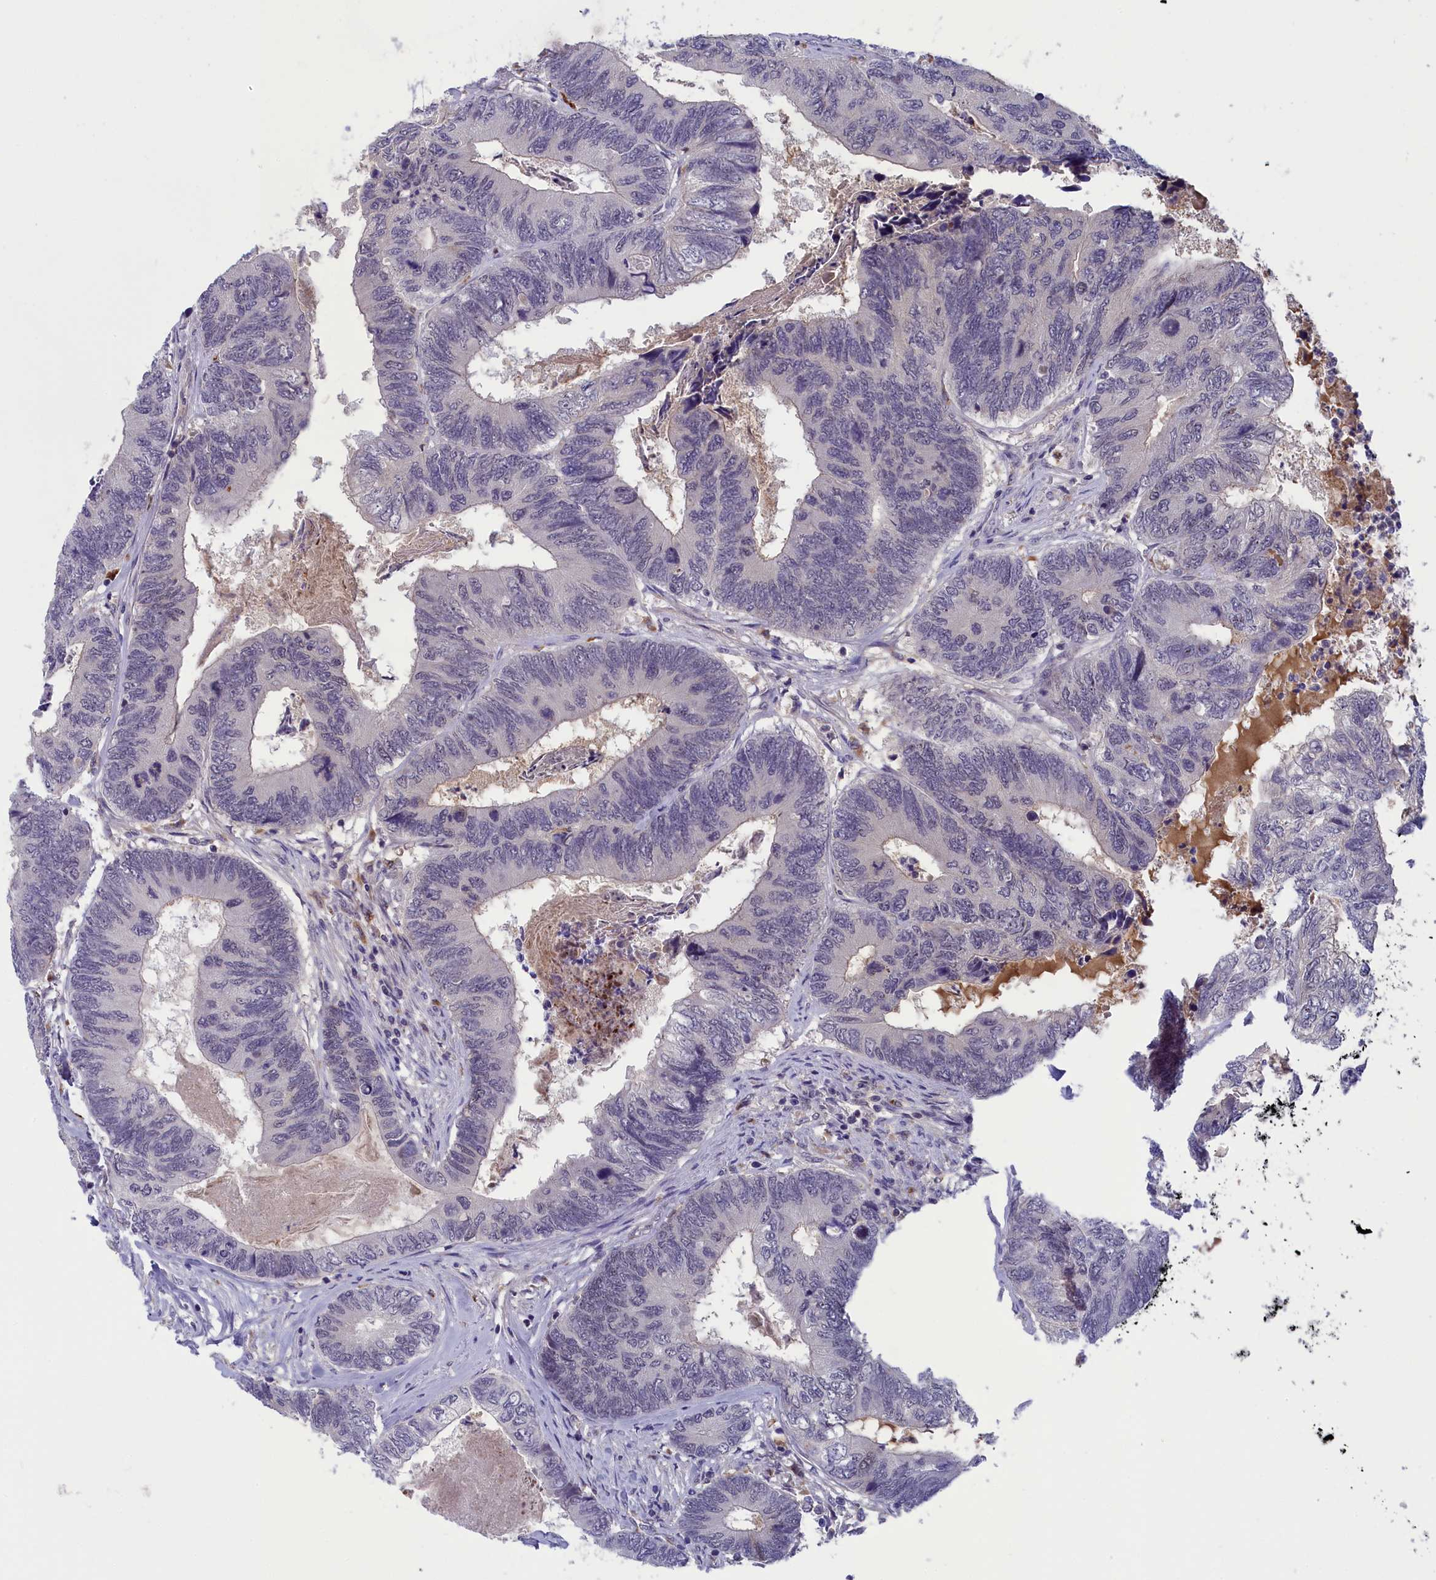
{"staining": {"intensity": "negative", "quantity": "none", "location": "none"}, "tissue": "colorectal cancer", "cell_type": "Tumor cells", "image_type": "cancer", "snomed": [{"axis": "morphology", "description": "Adenocarcinoma, NOS"}, {"axis": "topography", "description": "Colon"}], "caption": "Immunohistochemical staining of human colorectal adenocarcinoma displays no significant expression in tumor cells.", "gene": "STYX", "patient": {"sex": "female", "age": 67}}